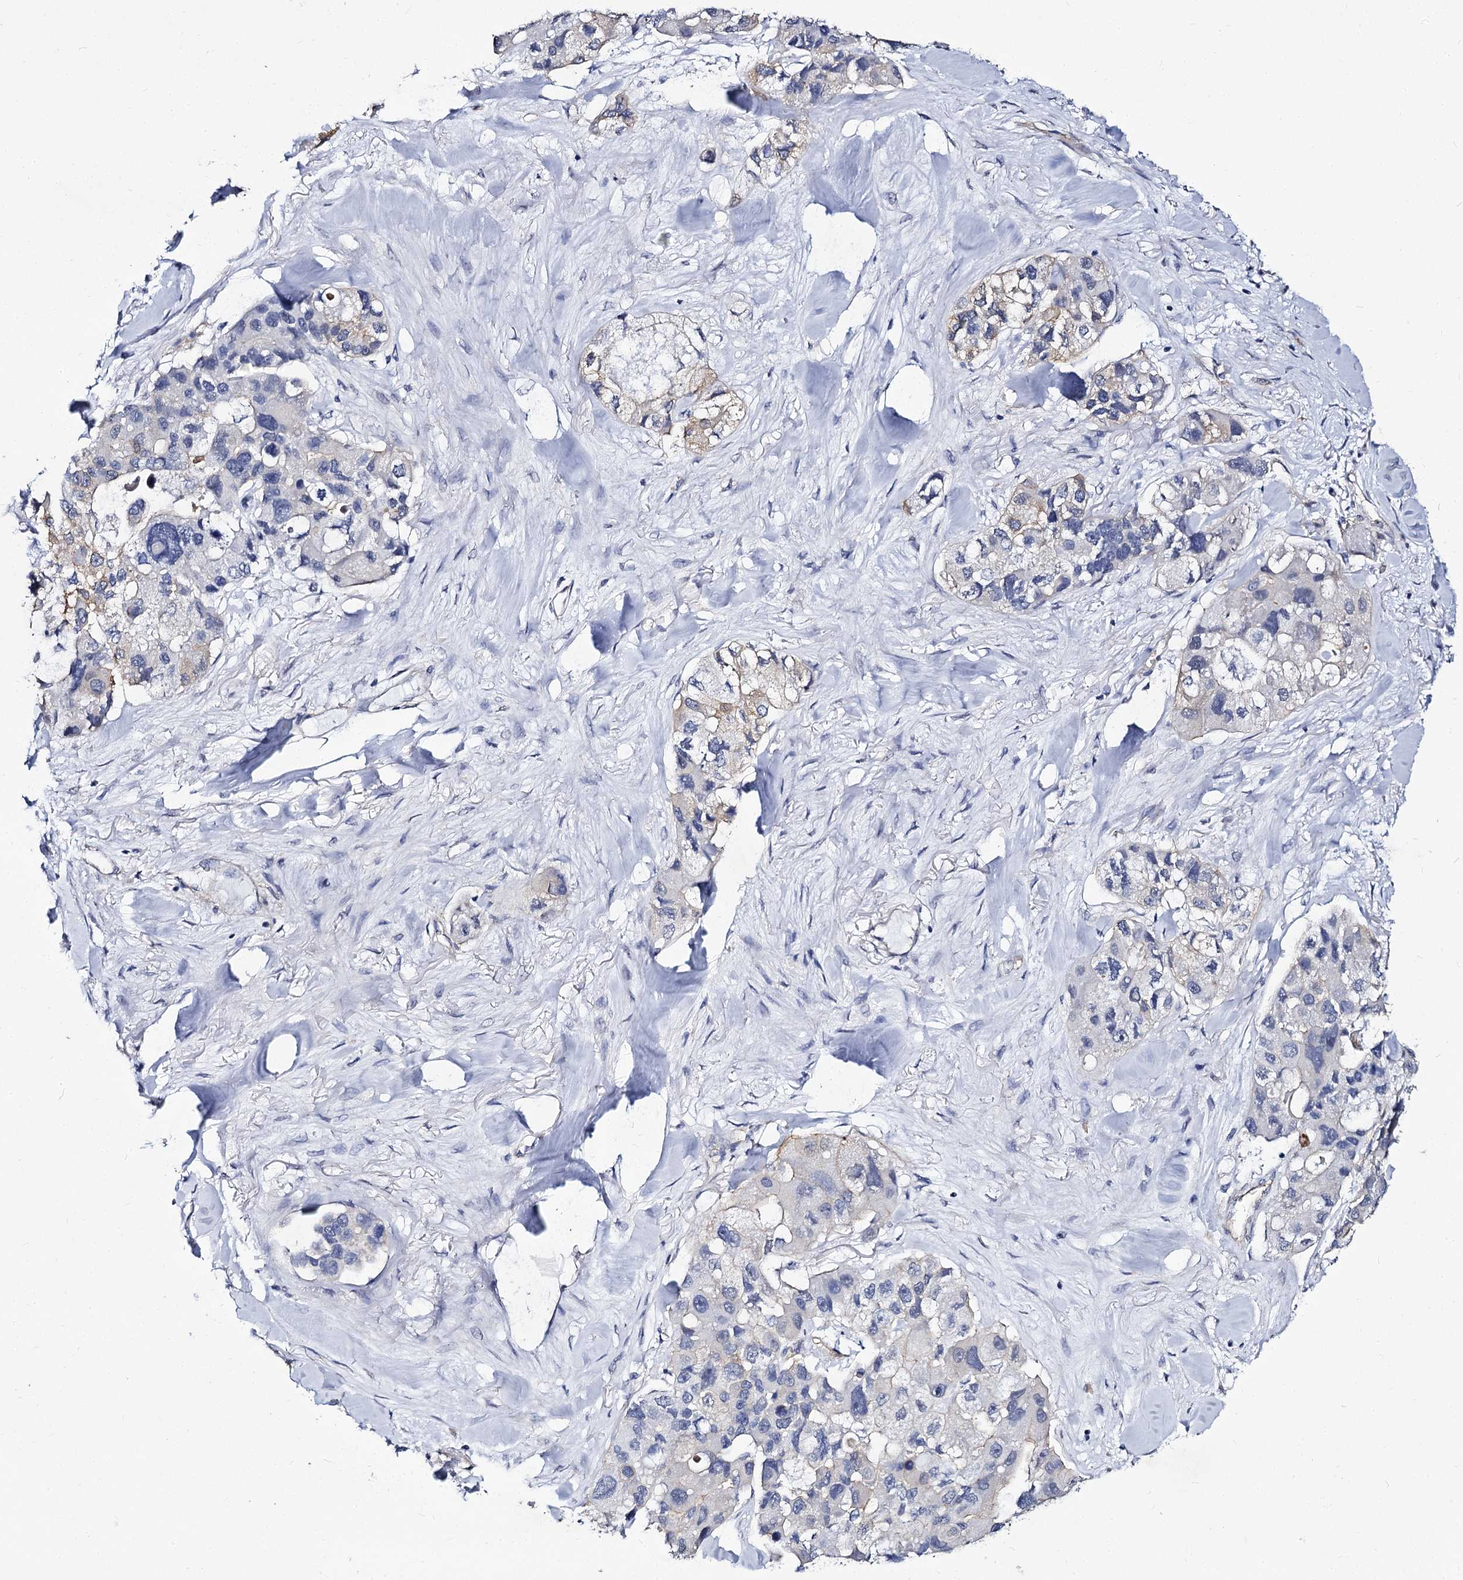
{"staining": {"intensity": "negative", "quantity": "none", "location": "none"}, "tissue": "lung cancer", "cell_type": "Tumor cells", "image_type": "cancer", "snomed": [{"axis": "morphology", "description": "Adenocarcinoma, NOS"}, {"axis": "topography", "description": "Lung"}], "caption": "The image exhibits no significant expression in tumor cells of lung cancer (adenocarcinoma).", "gene": "CBFB", "patient": {"sex": "female", "age": 54}}